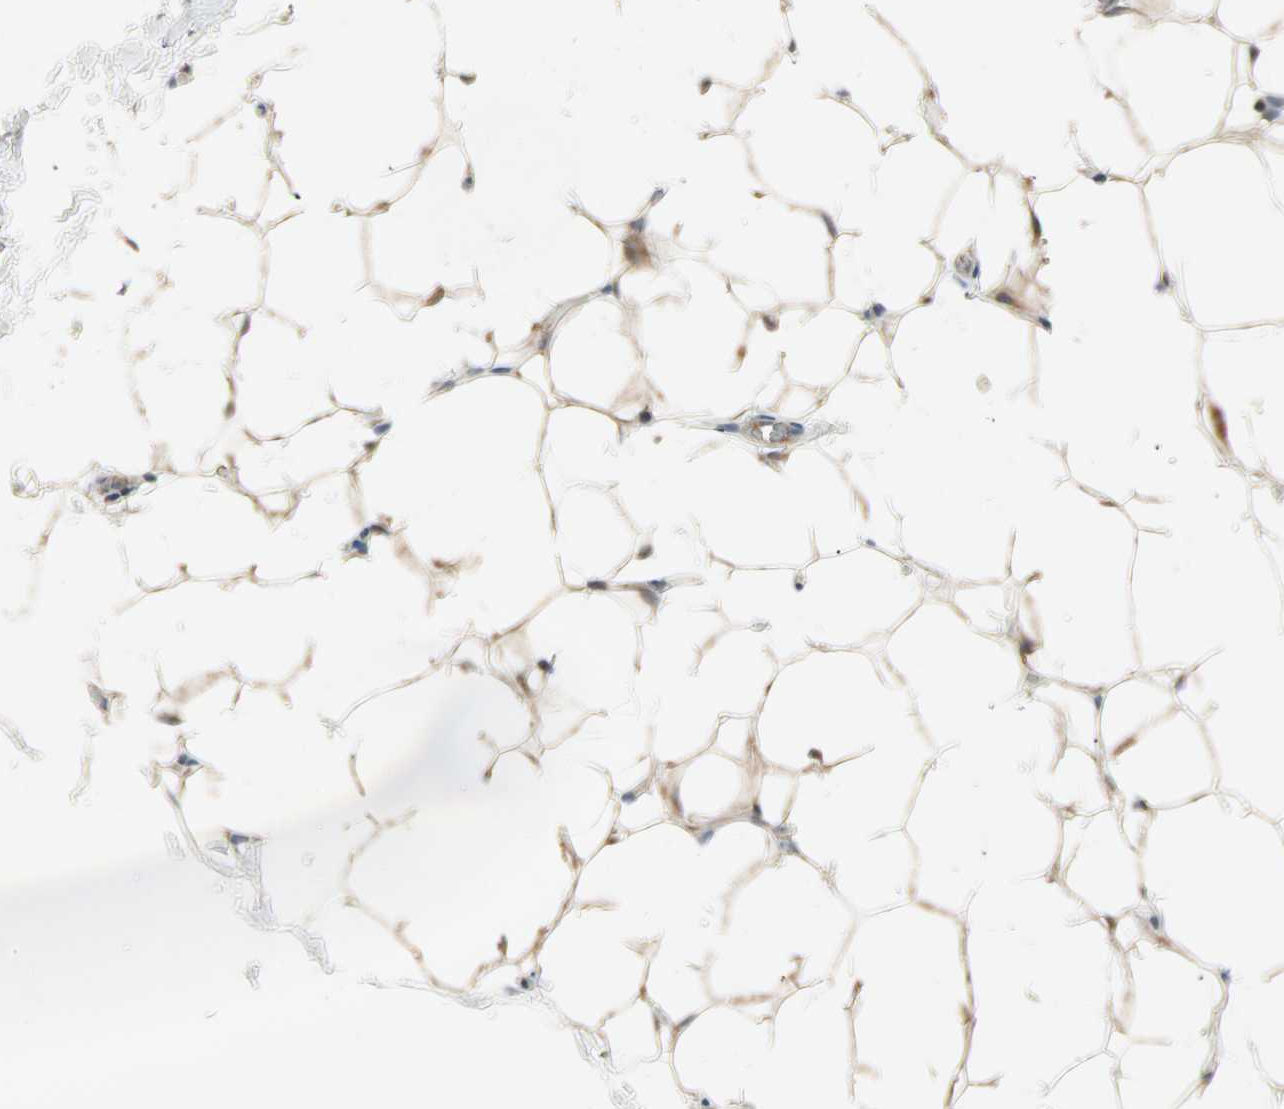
{"staining": {"intensity": "moderate", "quantity": ">75%", "location": "cytoplasmic/membranous"}, "tissue": "adipose tissue", "cell_type": "Adipocytes", "image_type": "normal", "snomed": [{"axis": "morphology", "description": "Normal tissue, NOS"}, {"axis": "topography", "description": "Soft tissue"}], "caption": "The histopathology image shows a brown stain indicating the presence of a protein in the cytoplasmic/membranous of adipocytes in adipose tissue.", "gene": "PROS1", "patient": {"sex": "male", "age": 26}}